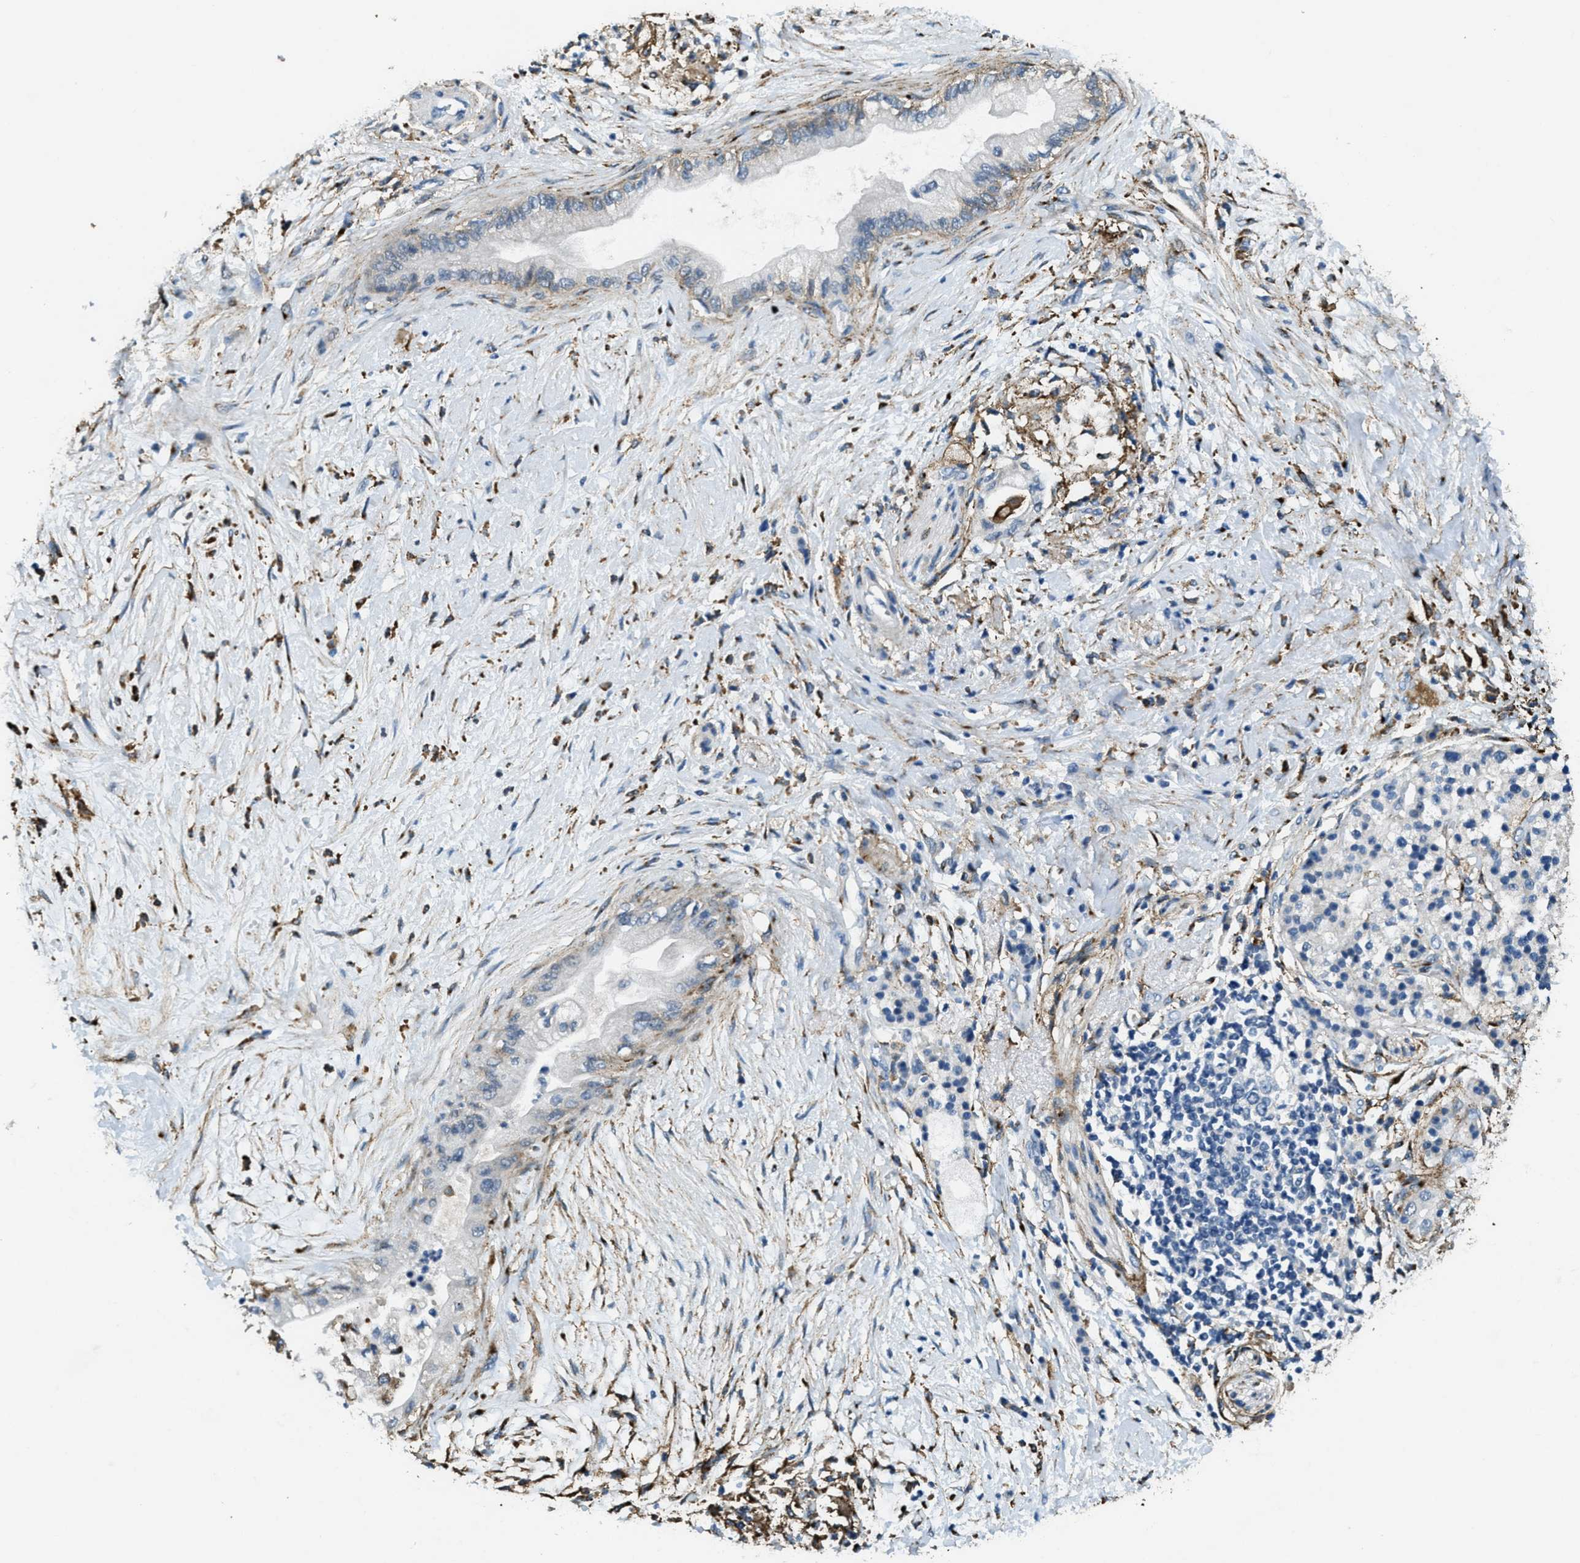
{"staining": {"intensity": "weak", "quantity": "<25%", "location": "cytoplasmic/membranous"}, "tissue": "pancreatic cancer", "cell_type": "Tumor cells", "image_type": "cancer", "snomed": [{"axis": "morphology", "description": "Normal tissue, NOS"}, {"axis": "morphology", "description": "Adenocarcinoma, NOS"}, {"axis": "topography", "description": "Pancreas"}, {"axis": "topography", "description": "Duodenum"}], "caption": "Tumor cells show no significant protein positivity in pancreatic cancer (adenocarcinoma).", "gene": "LRP1", "patient": {"sex": "female", "age": 60}}